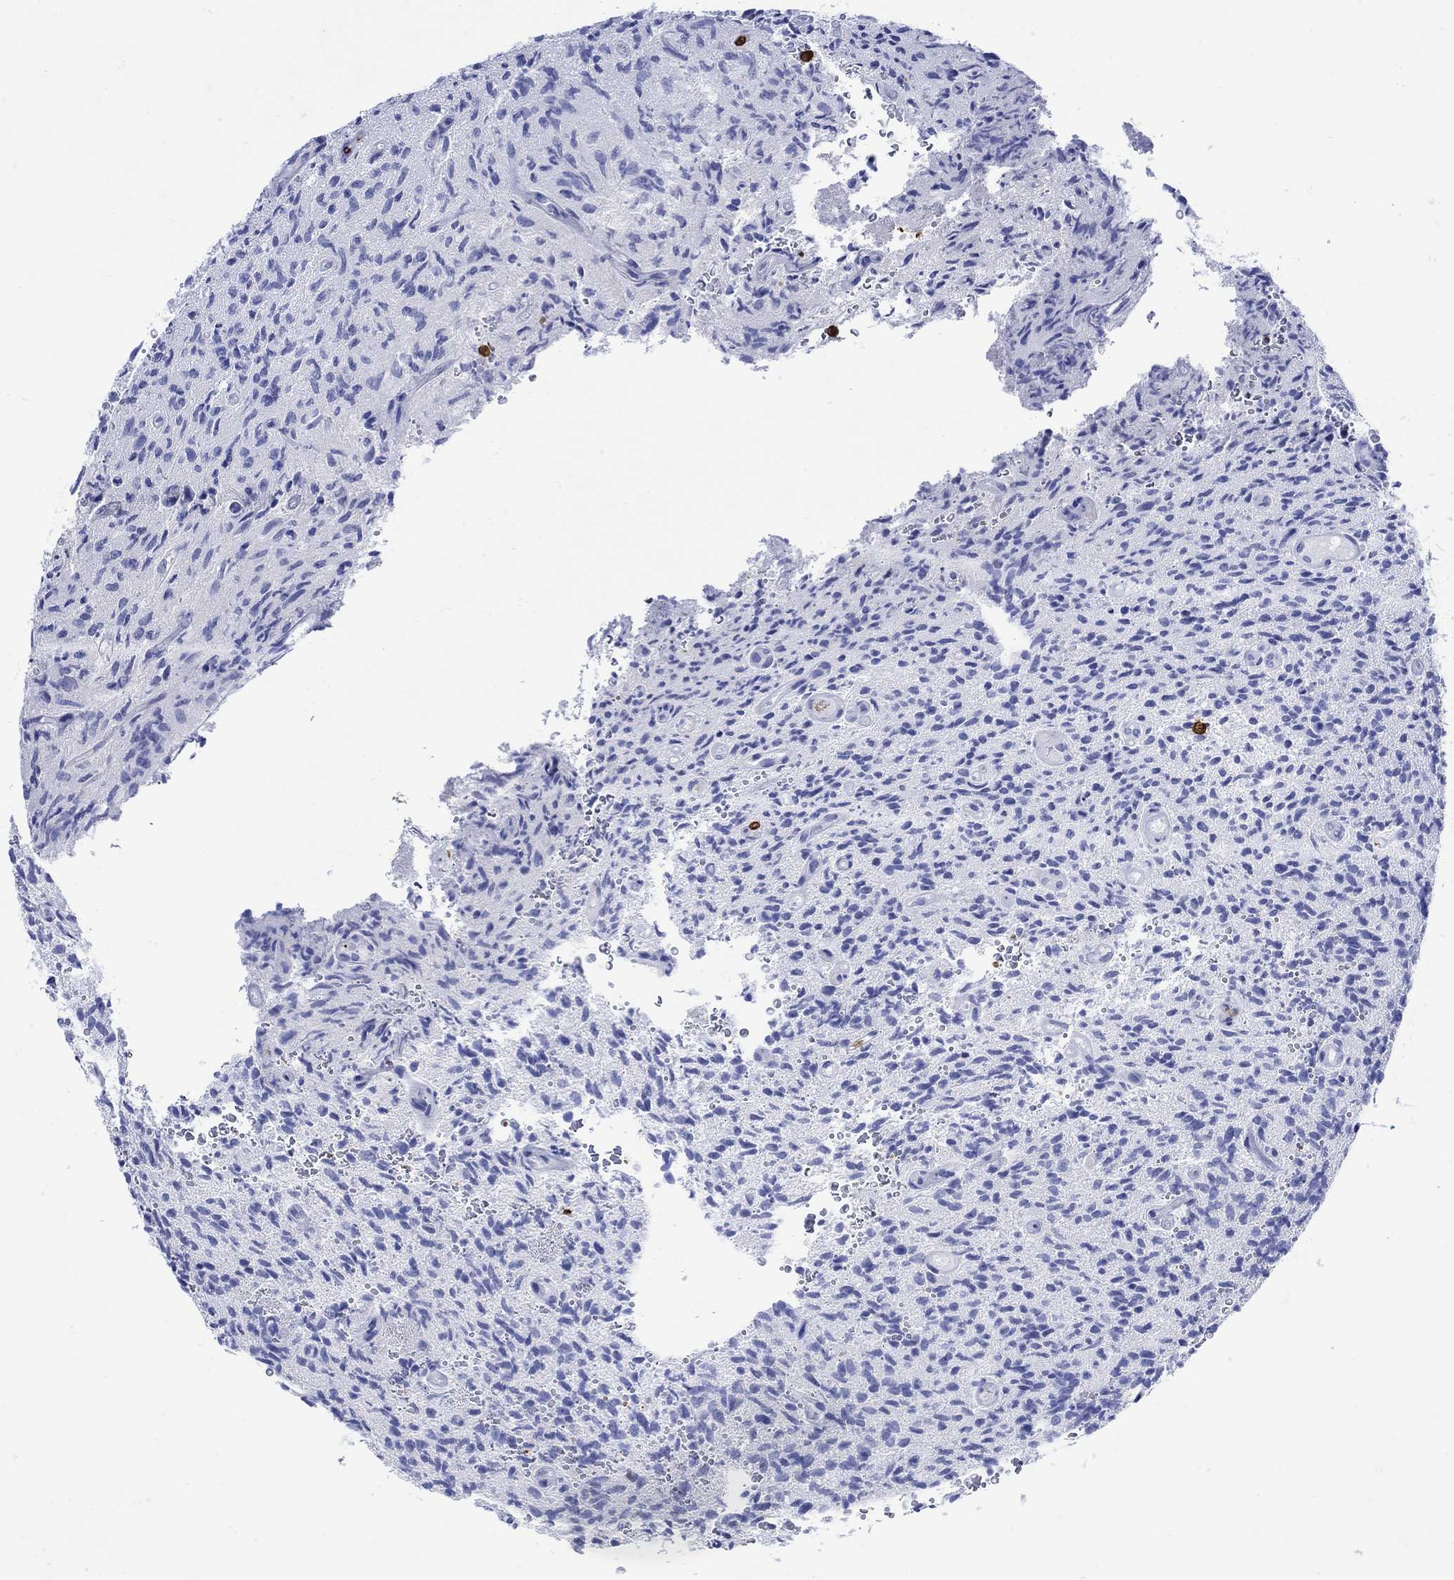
{"staining": {"intensity": "negative", "quantity": "none", "location": "none"}, "tissue": "glioma", "cell_type": "Tumor cells", "image_type": "cancer", "snomed": [{"axis": "morphology", "description": "Glioma, malignant, High grade"}, {"axis": "topography", "description": "Brain"}], "caption": "A high-resolution photomicrograph shows immunohistochemistry (IHC) staining of glioma, which shows no significant staining in tumor cells.", "gene": "LINGO3", "patient": {"sex": "male", "age": 64}}